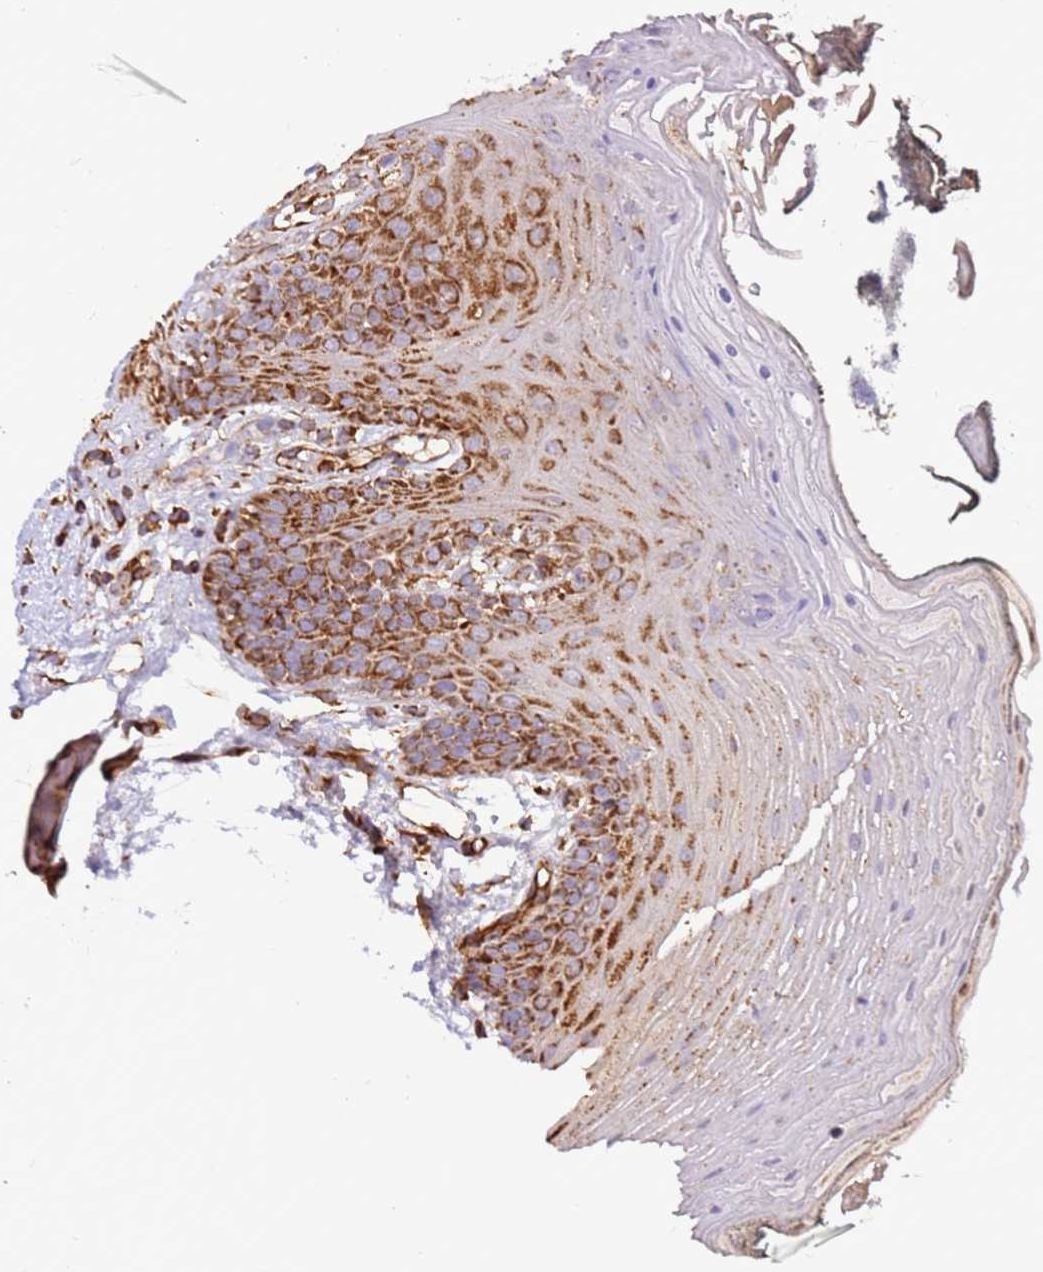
{"staining": {"intensity": "strong", "quantity": ">75%", "location": "cytoplasmic/membranous"}, "tissue": "oral mucosa", "cell_type": "Squamous epithelial cells", "image_type": "normal", "snomed": [{"axis": "morphology", "description": "Normal tissue, NOS"}, {"axis": "morphology", "description": "Squamous cell carcinoma, NOS"}, {"axis": "topography", "description": "Oral tissue"}, {"axis": "topography", "description": "Head-Neck"}], "caption": "The immunohistochemical stain shows strong cytoplasmic/membranous expression in squamous epithelial cells of unremarkable oral mucosa. The staining was performed using DAB (3,3'-diaminobenzidine) to visualize the protein expression in brown, while the nuclei were stained in blue with hematoxylin (Magnification: 20x).", "gene": "MRPL20", "patient": {"sex": "female", "age": 81}}